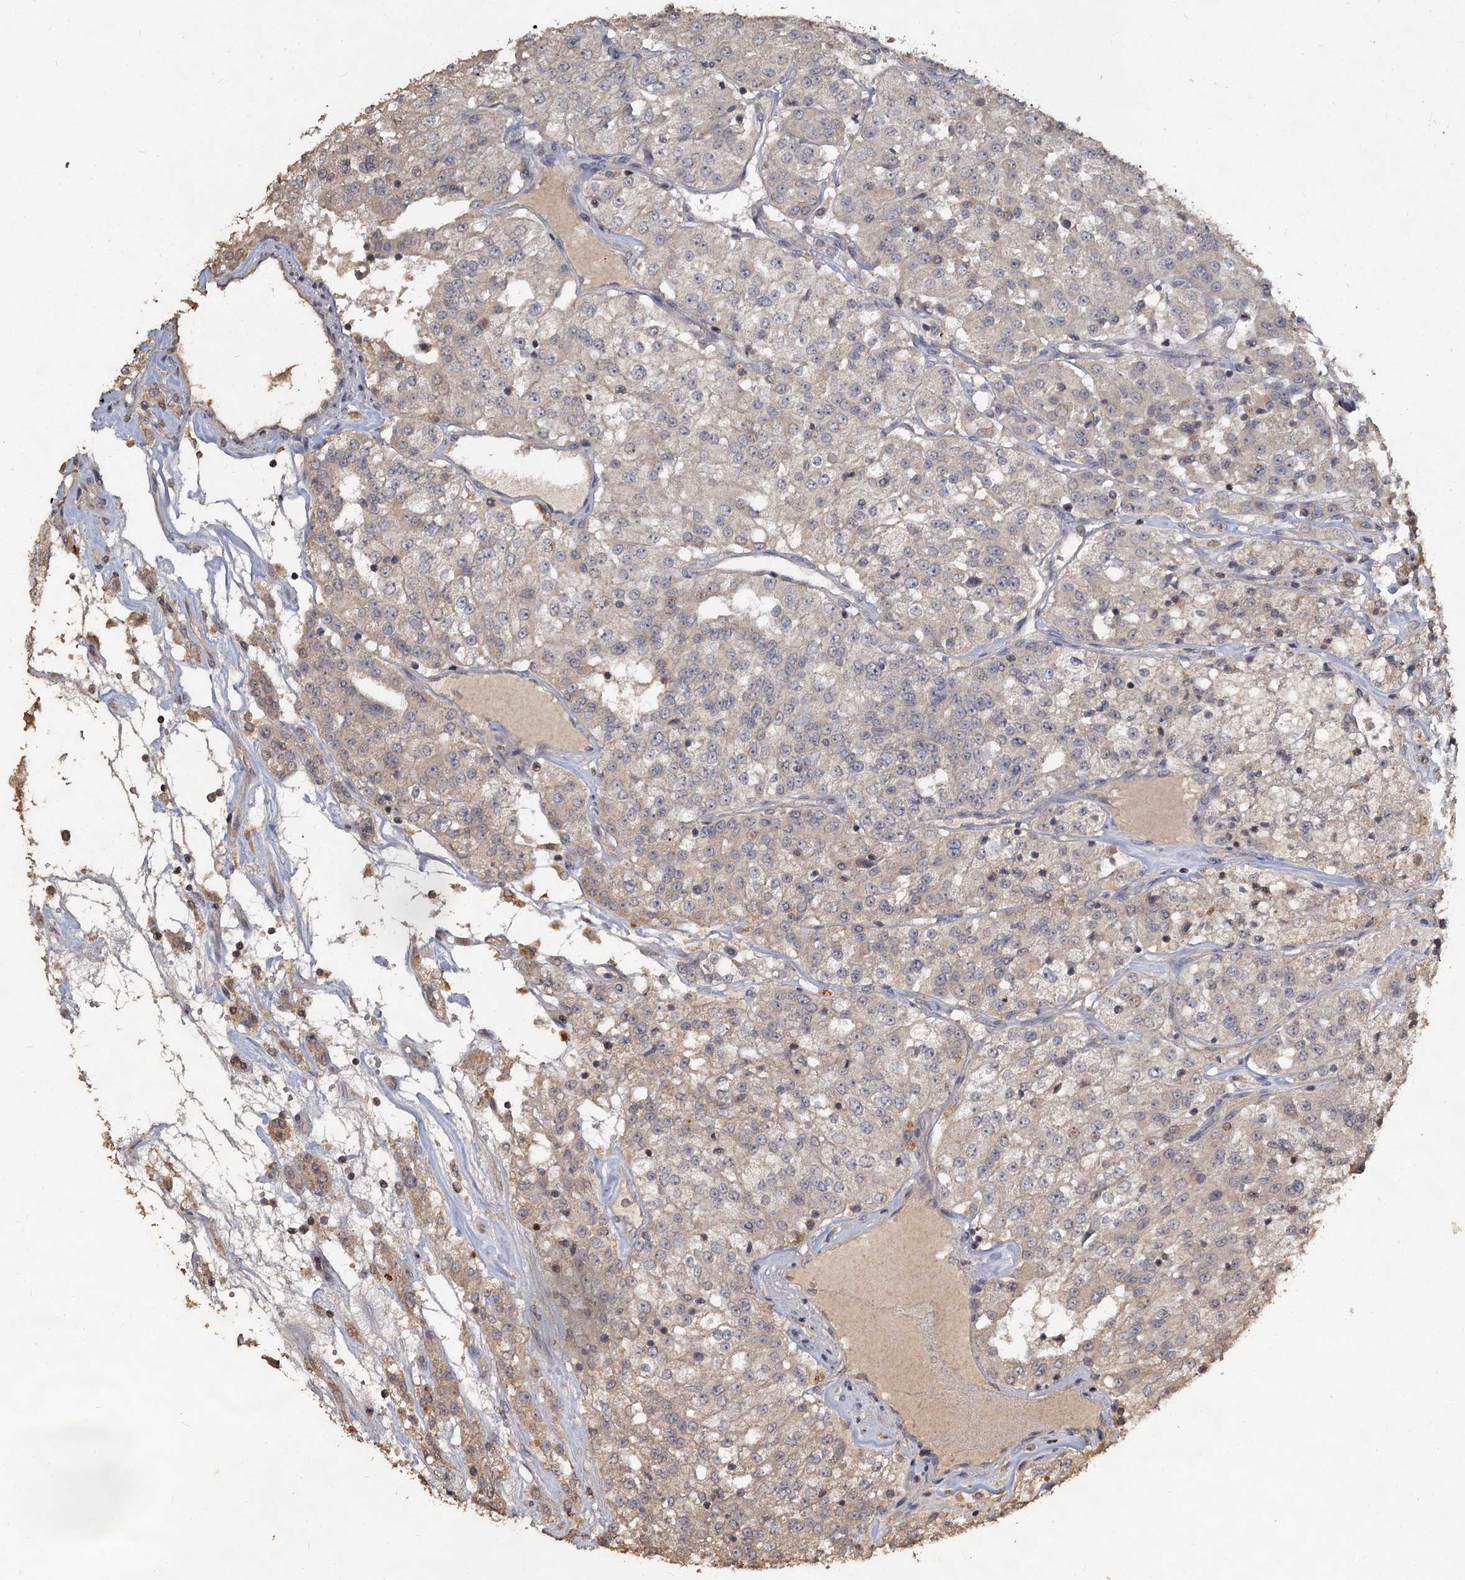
{"staining": {"intensity": "weak", "quantity": "<25%", "location": "cytoplasmic/membranous"}, "tissue": "renal cancer", "cell_type": "Tumor cells", "image_type": "cancer", "snomed": [{"axis": "morphology", "description": "Adenocarcinoma, NOS"}, {"axis": "topography", "description": "Kidney"}], "caption": "IHC histopathology image of human renal cancer stained for a protein (brown), which reveals no staining in tumor cells.", "gene": "CCDC61", "patient": {"sex": "female", "age": 63}}